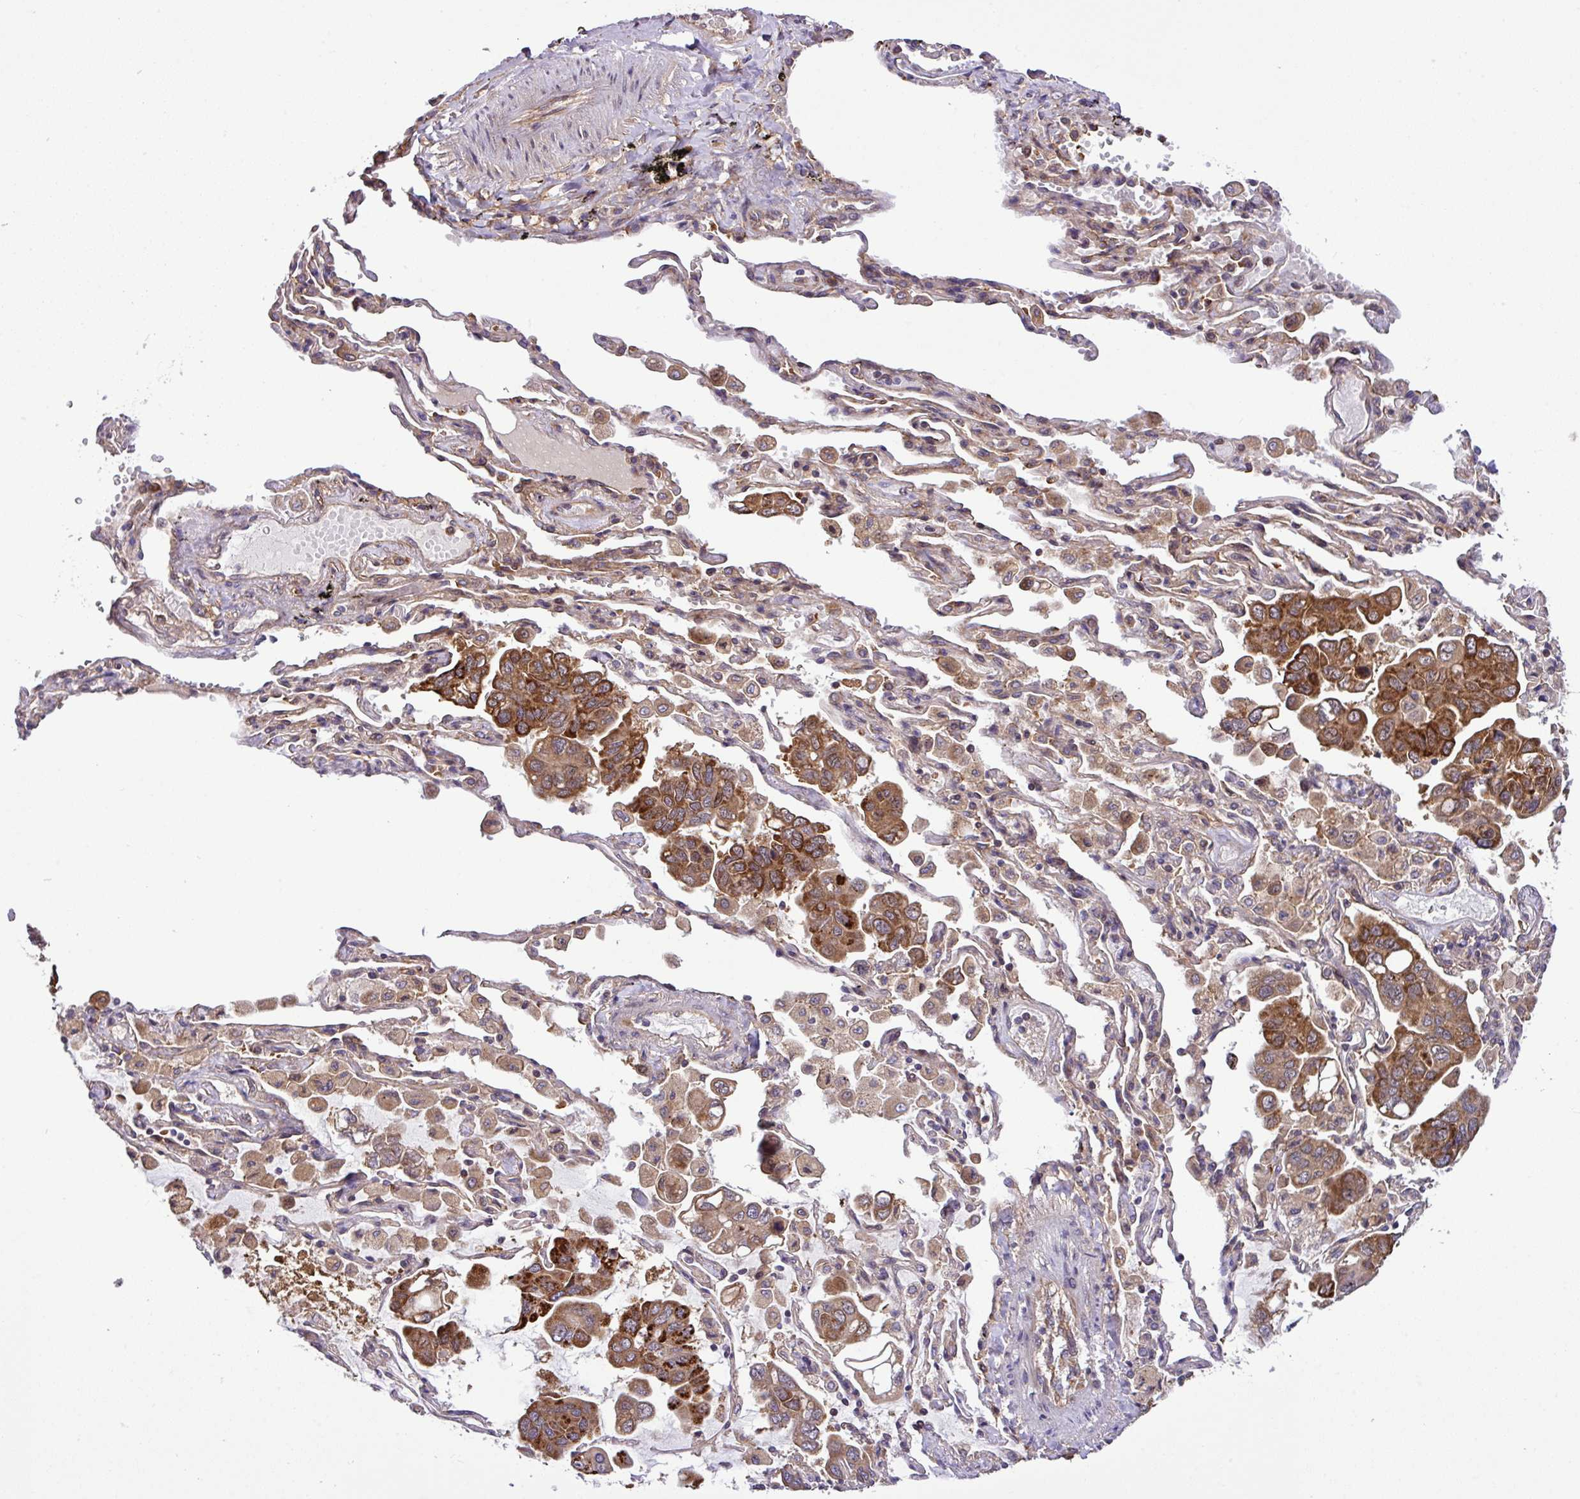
{"staining": {"intensity": "strong", "quantity": ">75%", "location": "cytoplasmic/membranous"}, "tissue": "lung cancer", "cell_type": "Tumor cells", "image_type": "cancer", "snomed": [{"axis": "morphology", "description": "Adenocarcinoma, NOS"}, {"axis": "topography", "description": "Lung"}], "caption": "Protein staining of lung cancer tissue exhibits strong cytoplasmic/membranous expression in approximately >75% of tumor cells.", "gene": "DLGAP4", "patient": {"sex": "male", "age": 64}}